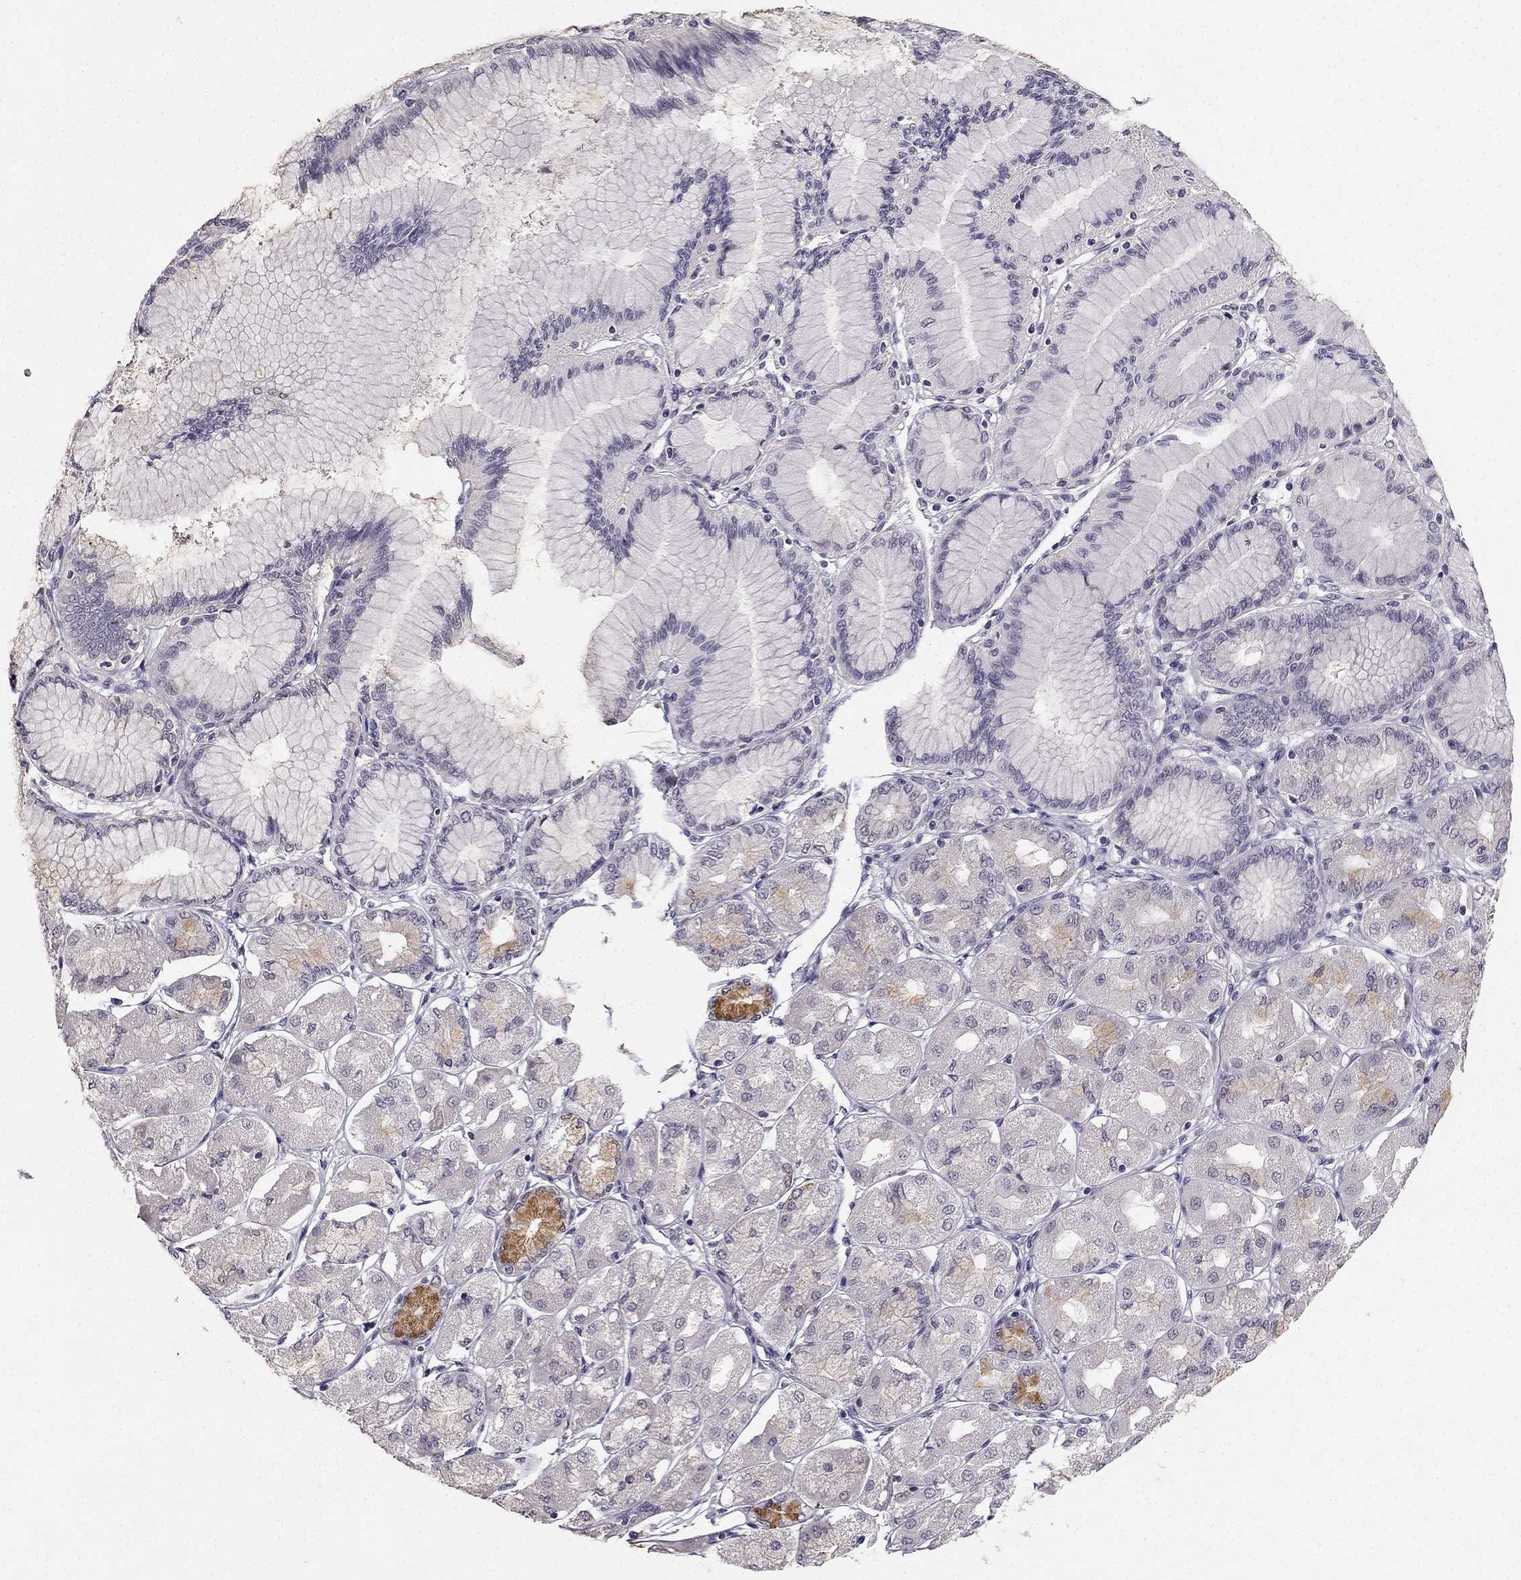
{"staining": {"intensity": "moderate", "quantity": "<25%", "location": "cytoplasmic/membranous"}, "tissue": "stomach cancer", "cell_type": "Tumor cells", "image_type": "cancer", "snomed": [{"axis": "morphology", "description": "Normal tissue, NOS"}, {"axis": "morphology", "description": "Adenocarcinoma, NOS"}, {"axis": "morphology", "description": "Adenocarcinoma, High grade"}, {"axis": "topography", "description": "Stomach, upper"}, {"axis": "topography", "description": "Stomach"}], "caption": "A photomicrograph of human stomach cancer (high-grade adenocarcinoma) stained for a protein demonstrates moderate cytoplasmic/membranous brown staining in tumor cells.", "gene": "TSPYL5", "patient": {"sex": "female", "age": 65}}